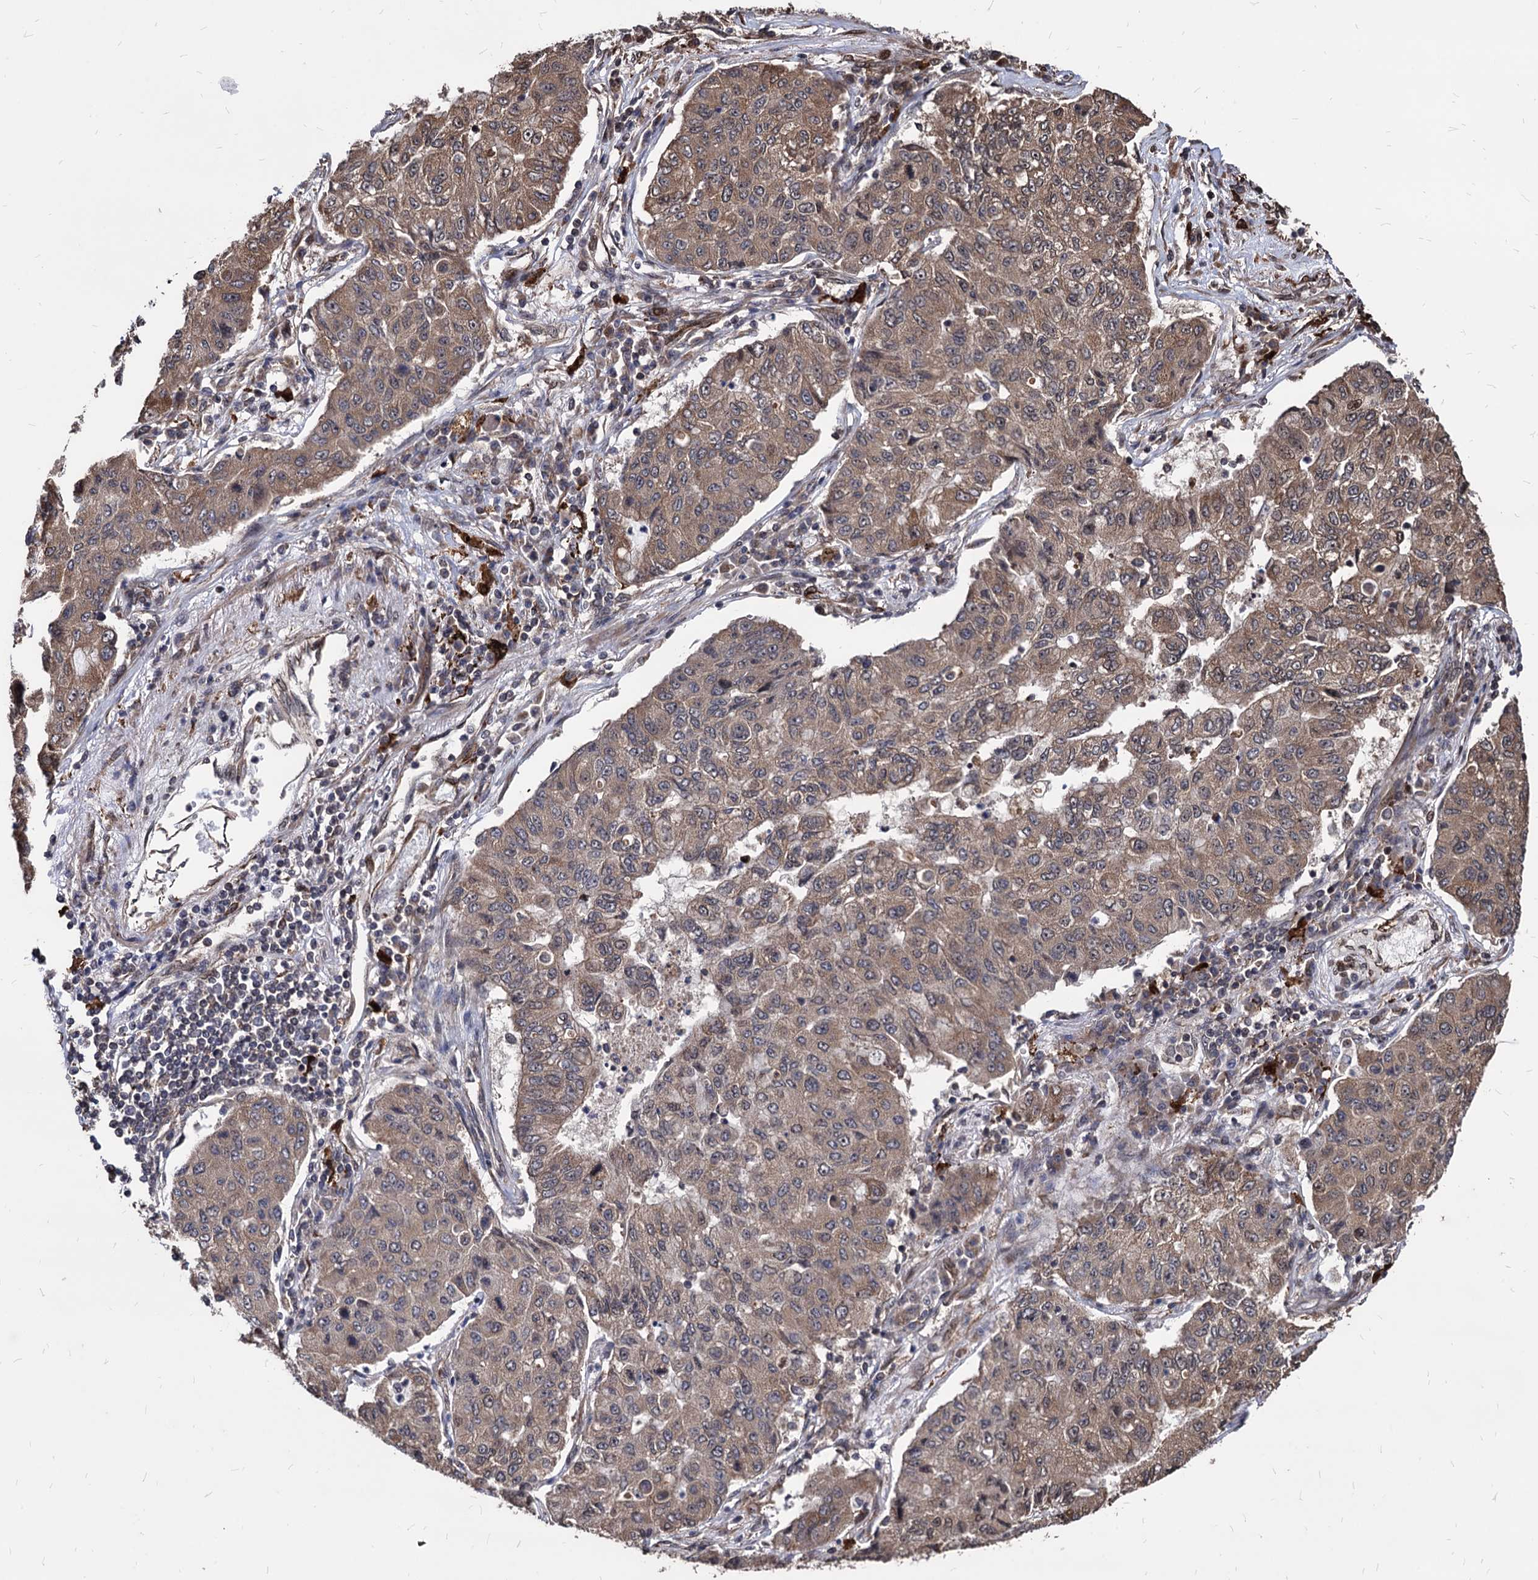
{"staining": {"intensity": "moderate", "quantity": ">75%", "location": "cytoplasmic/membranous"}, "tissue": "lung cancer", "cell_type": "Tumor cells", "image_type": "cancer", "snomed": [{"axis": "morphology", "description": "Squamous cell carcinoma, NOS"}, {"axis": "topography", "description": "Lung"}], "caption": "The image displays a brown stain indicating the presence of a protein in the cytoplasmic/membranous of tumor cells in lung cancer (squamous cell carcinoma).", "gene": "ANKRD12", "patient": {"sex": "male", "age": 74}}